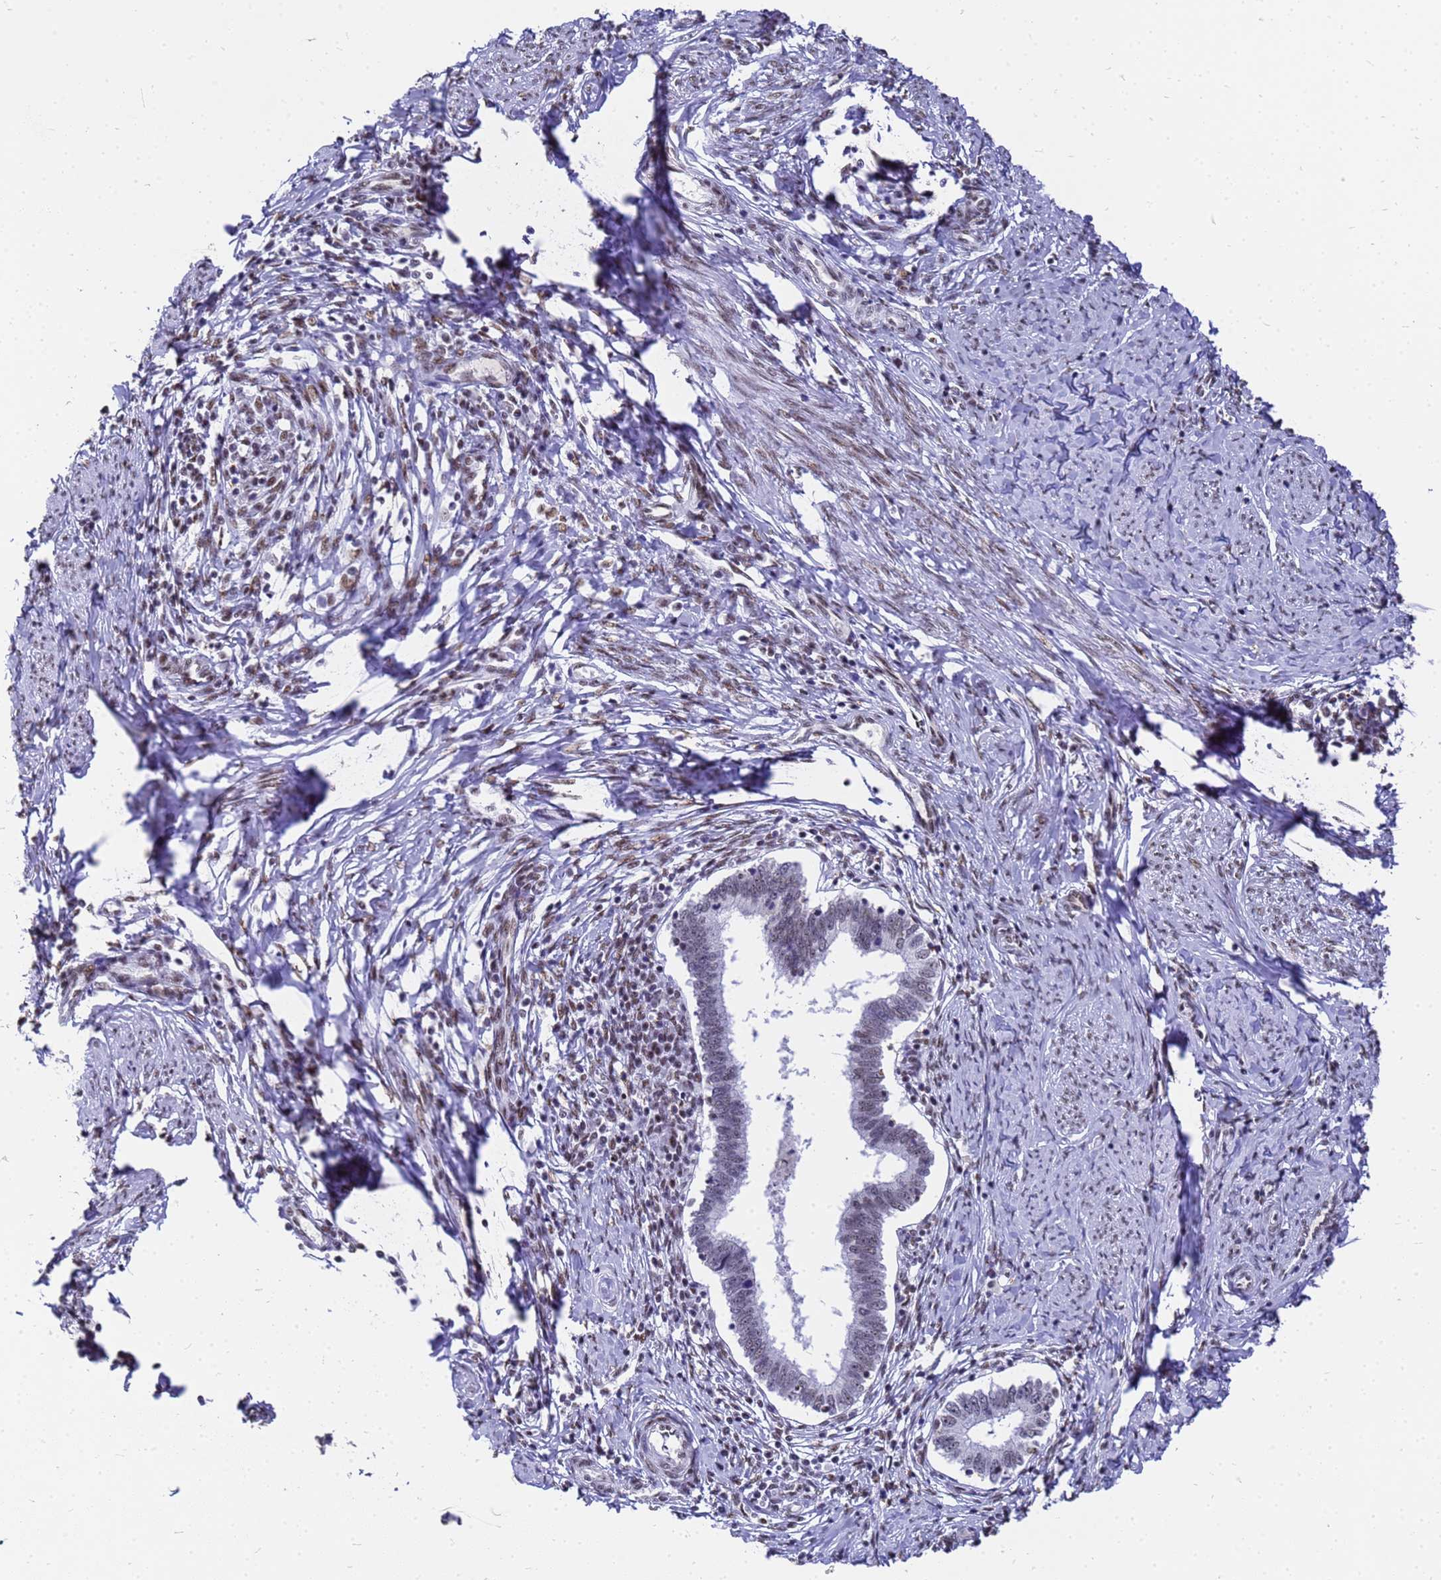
{"staining": {"intensity": "moderate", "quantity": "25%-75%", "location": "nuclear"}, "tissue": "cervical cancer", "cell_type": "Tumor cells", "image_type": "cancer", "snomed": [{"axis": "morphology", "description": "Adenocarcinoma, NOS"}, {"axis": "topography", "description": "Cervix"}], "caption": "Immunohistochemical staining of human adenocarcinoma (cervical) demonstrates moderate nuclear protein positivity in approximately 25%-75% of tumor cells.", "gene": "SART3", "patient": {"sex": "female", "age": 36}}